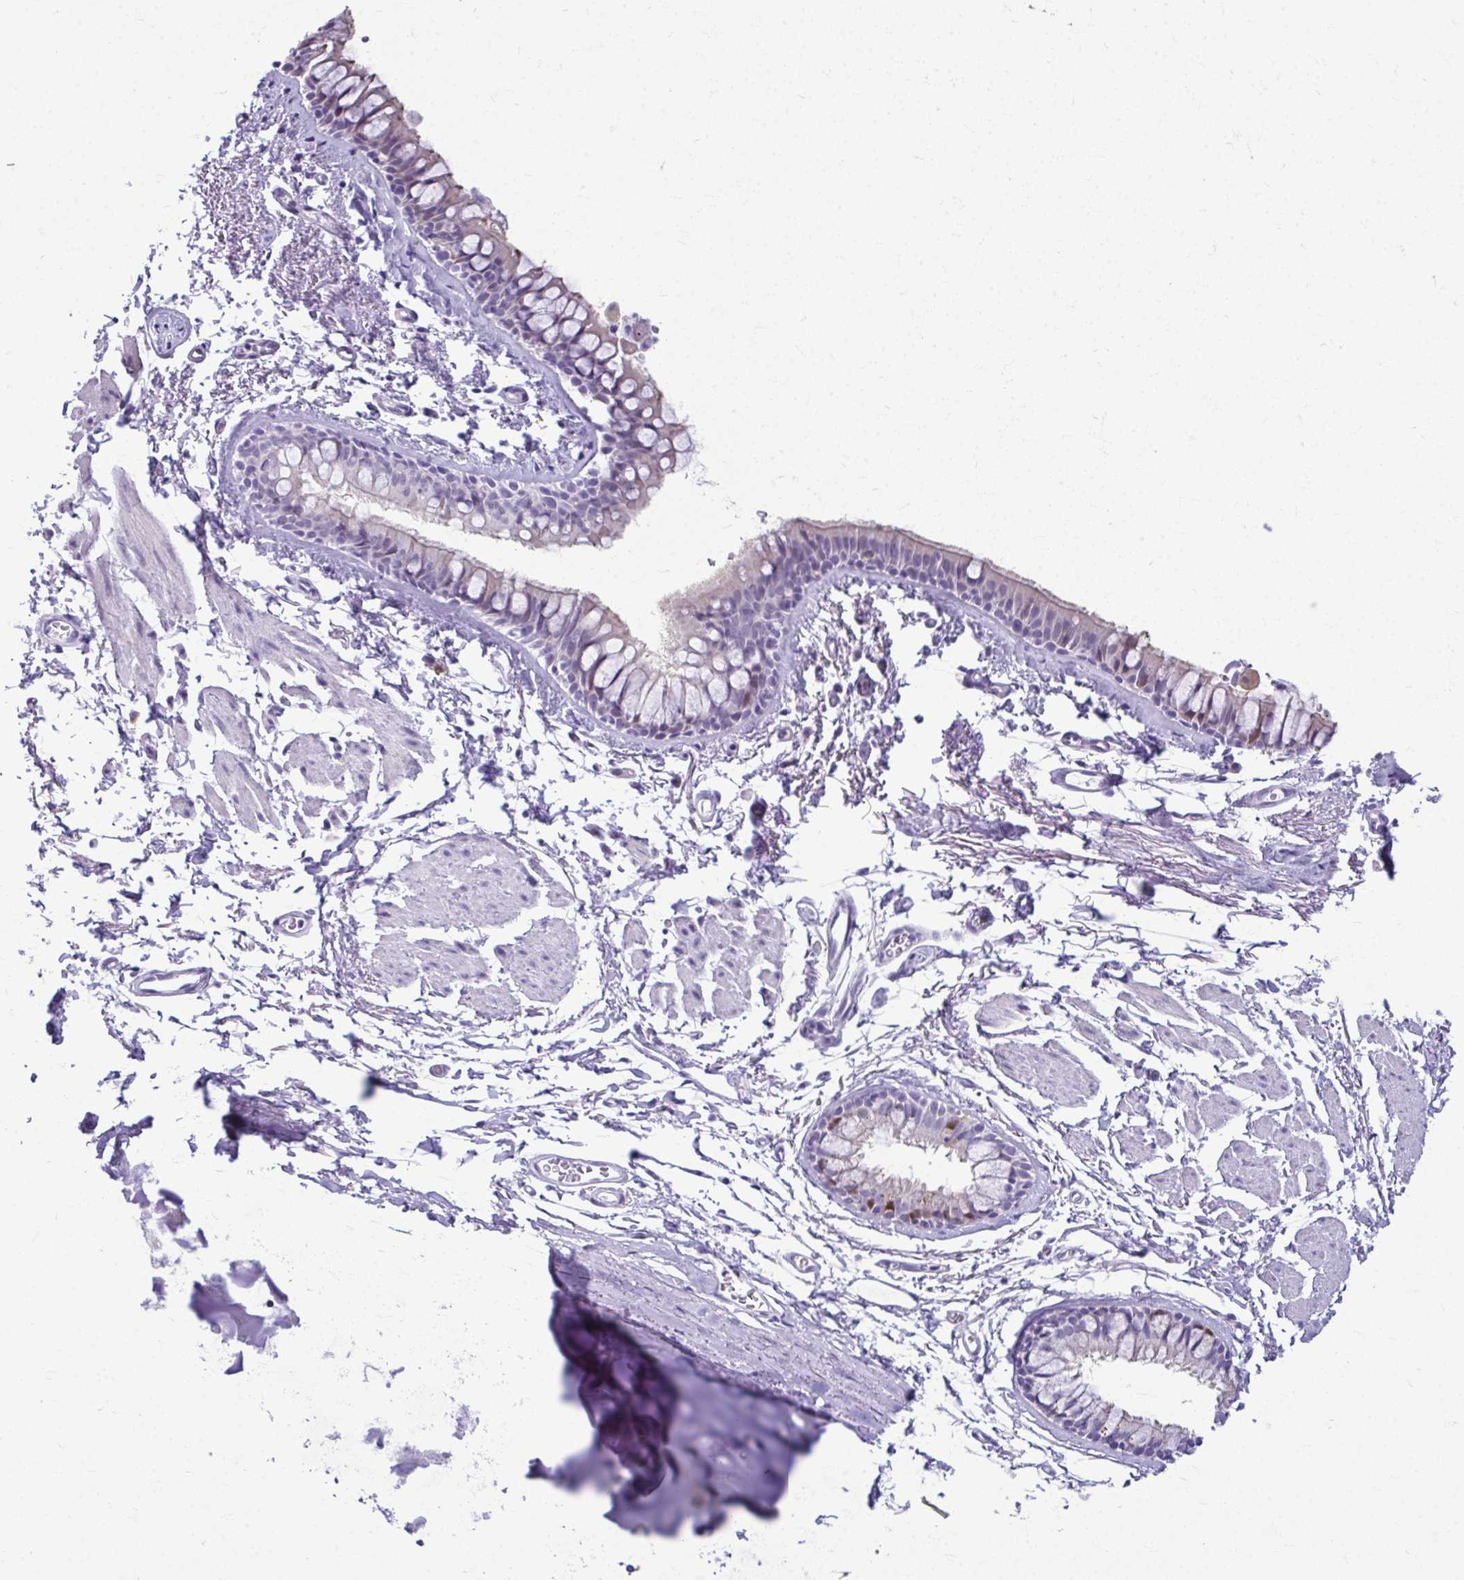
{"staining": {"intensity": "weak", "quantity": "<25%", "location": "cytoplasmic/membranous"}, "tissue": "bronchus", "cell_type": "Respiratory epithelial cells", "image_type": "normal", "snomed": [{"axis": "morphology", "description": "Normal tissue, NOS"}, {"axis": "topography", "description": "Cartilage tissue"}, {"axis": "topography", "description": "Bronchus"}], "caption": "Bronchus stained for a protein using IHC reveals no staining respiratory epithelial cells.", "gene": "SERPINI1", "patient": {"sex": "female", "age": 79}}